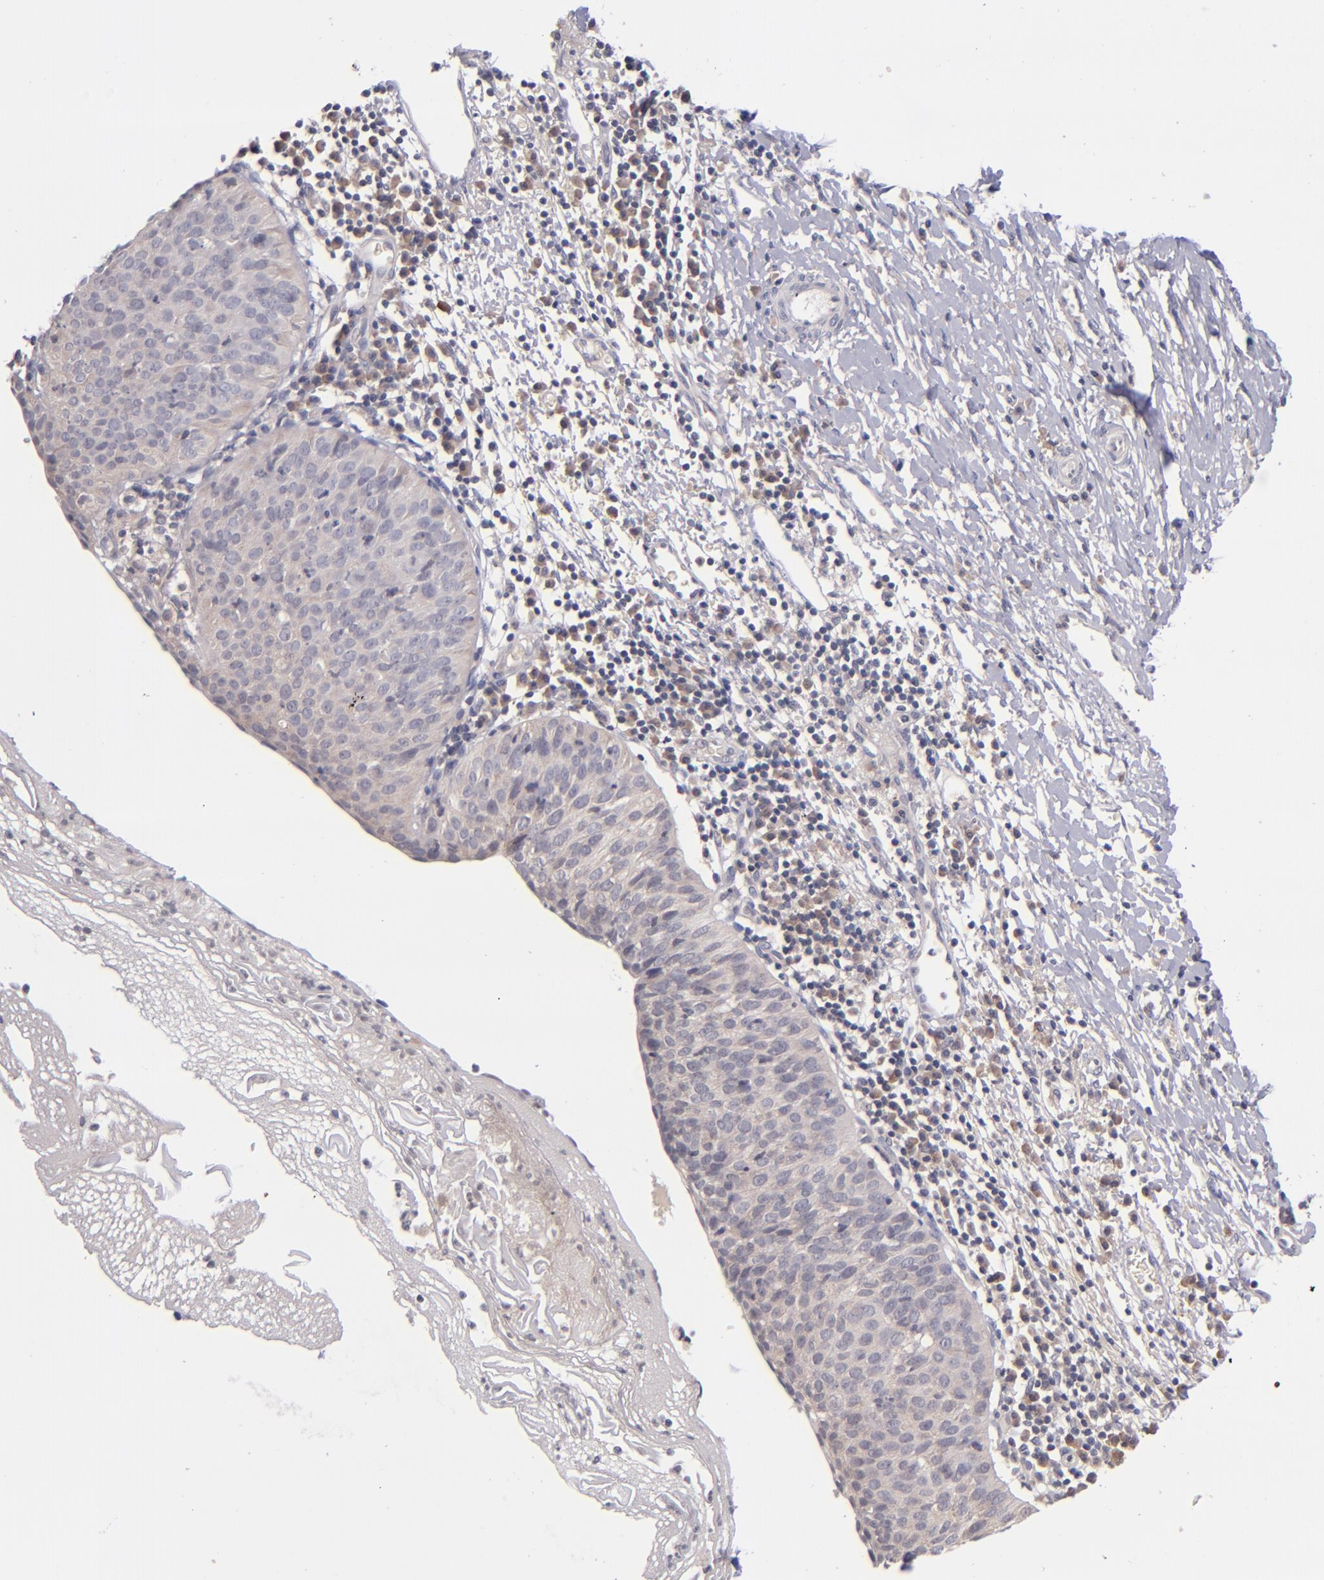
{"staining": {"intensity": "weak", "quantity": "25%-75%", "location": "cytoplasmic/membranous"}, "tissue": "cervical cancer", "cell_type": "Tumor cells", "image_type": "cancer", "snomed": [{"axis": "morphology", "description": "Normal tissue, NOS"}, {"axis": "morphology", "description": "Squamous cell carcinoma, NOS"}, {"axis": "topography", "description": "Cervix"}], "caption": "Immunohistochemical staining of cervical squamous cell carcinoma displays low levels of weak cytoplasmic/membranous staining in approximately 25%-75% of tumor cells. The staining was performed using DAB to visualize the protein expression in brown, while the nuclei were stained in blue with hematoxylin (Magnification: 20x).", "gene": "TSC2", "patient": {"sex": "female", "age": 39}}